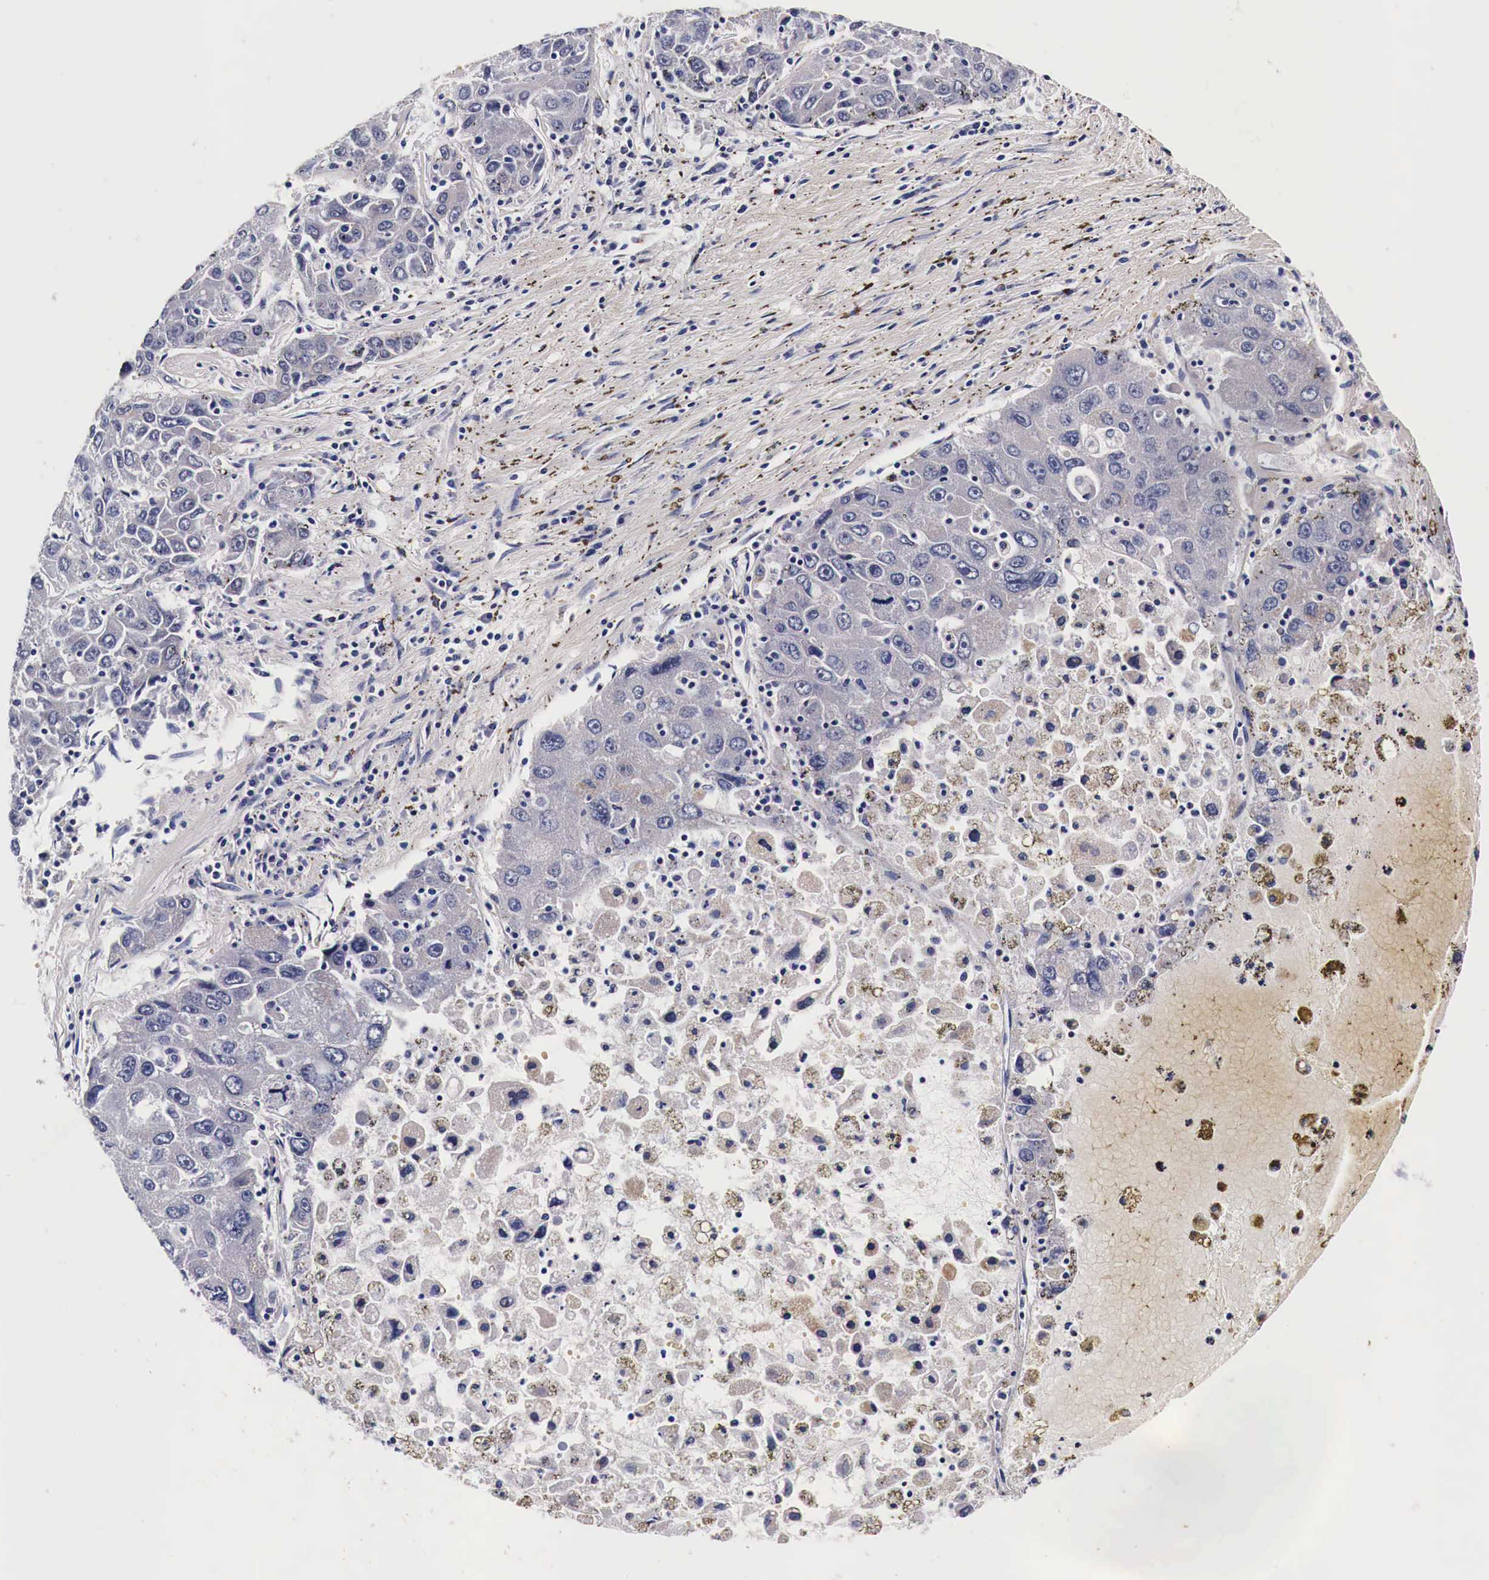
{"staining": {"intensity": "negative", "quantity": "none", "location": "none"}, "tissue": "liver cancer", "cell_type": "Tumor cells", "image_type": "cancer", "snomed": [{"axis": "morphology", "description": "Carcinoma, Hepatocellular, NOS"}, {"axis": "topography", "description": "Liver"}], "caption": "Tumor cells are negative for brown protein staining in liver cancer (hepatocellular carcinoma).", "gene": "HSPB1", "patient": {"sex": "male", "age": 49}}